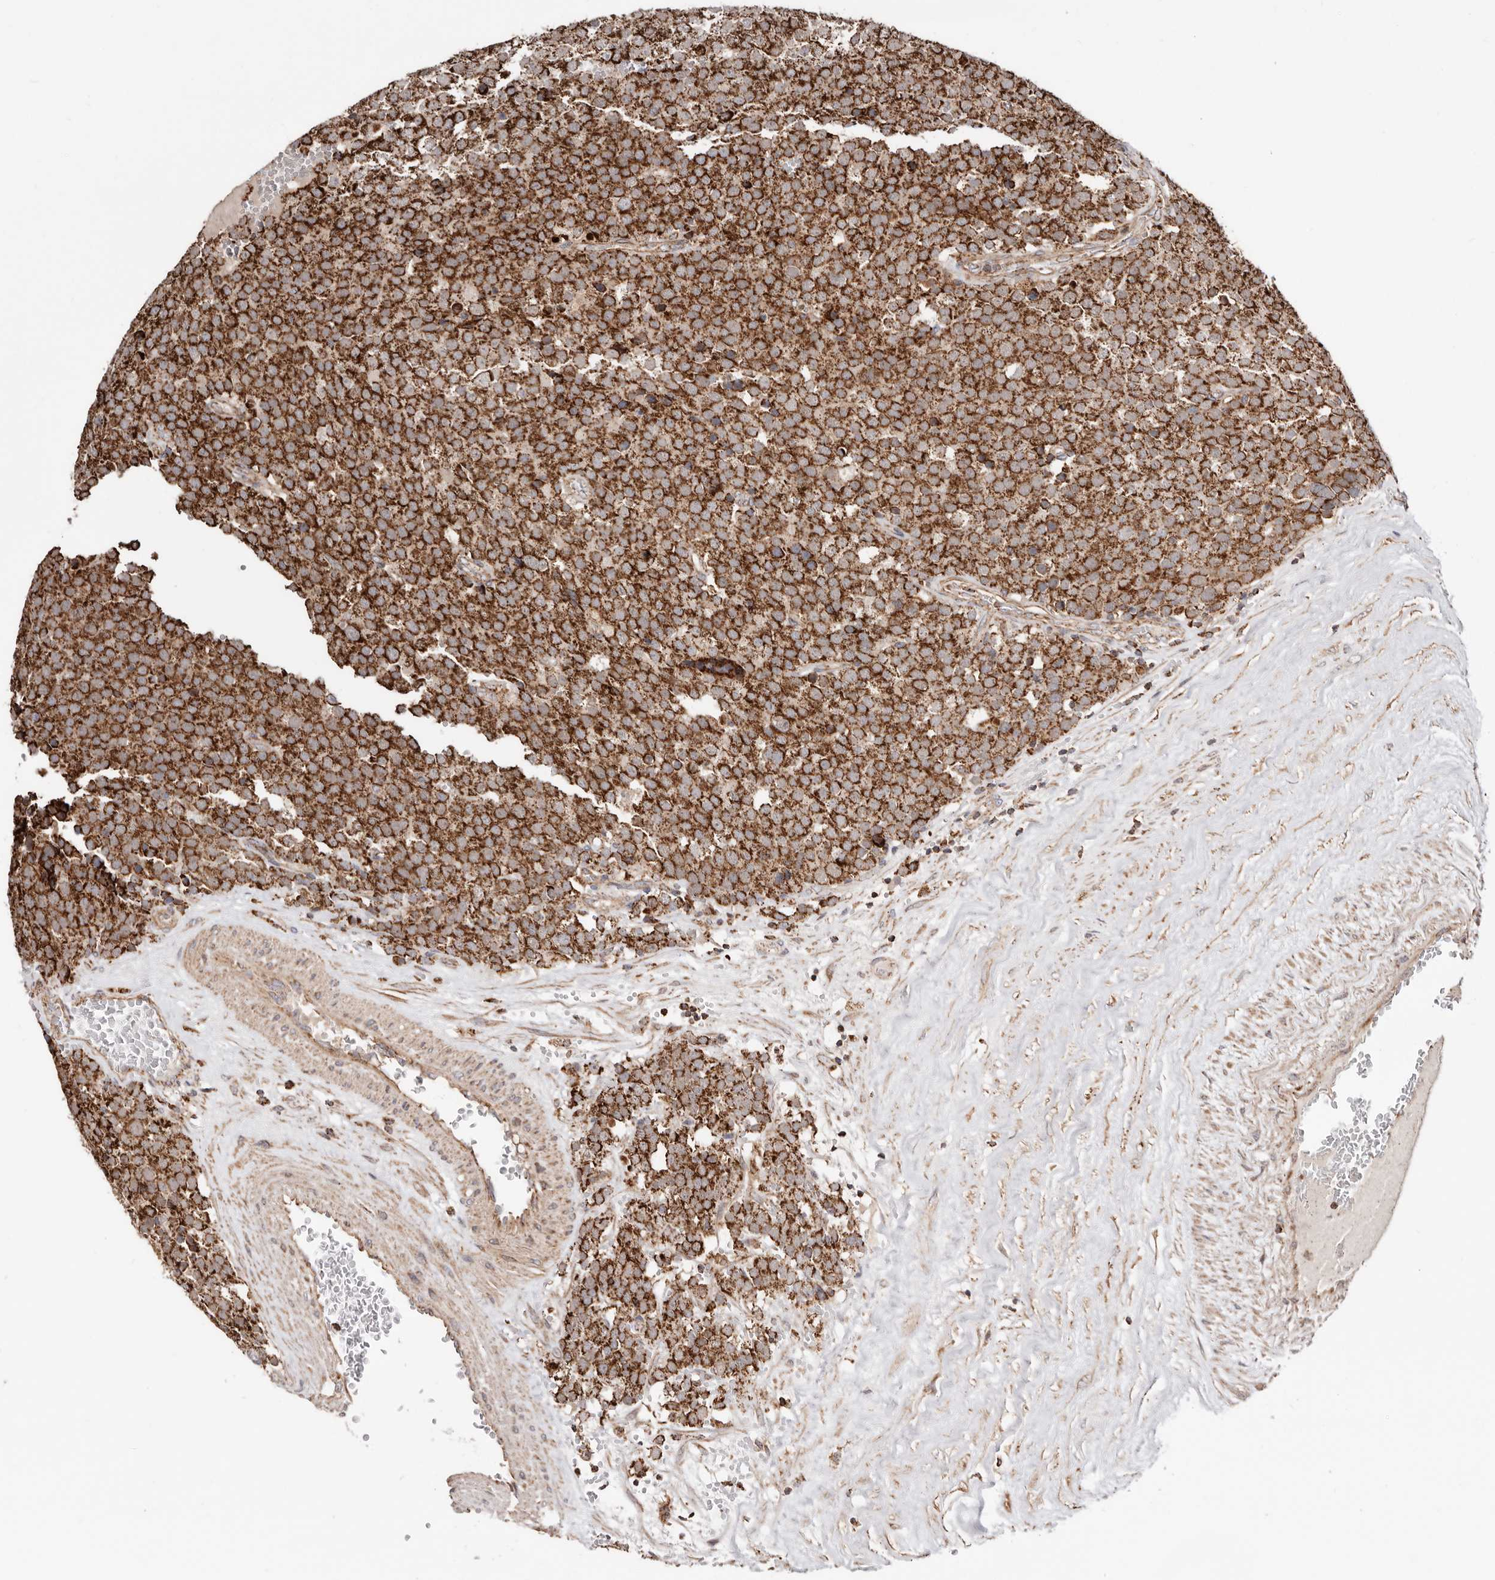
{"staining": {"intensity": "strong", "quantity": ">75%", "location": "cytoplasmic/membranous"}, "tissue": "testis cancer", "cell_type": "Tumor cells", "image_type": "cancer", "snomed": [{"axis": "morphology", "description": "Seminoma, NOS"}, {"axis": "topography", "description": "Testis"}], "caption": "This is an image of immunohistochemistry (IHC) staining of testis cancer, which shows strong positivity in the cytoplasmic/membranous of tumor cells.", "gene": "PRKACB", "patient": {"sex": "male", "age": 71}}